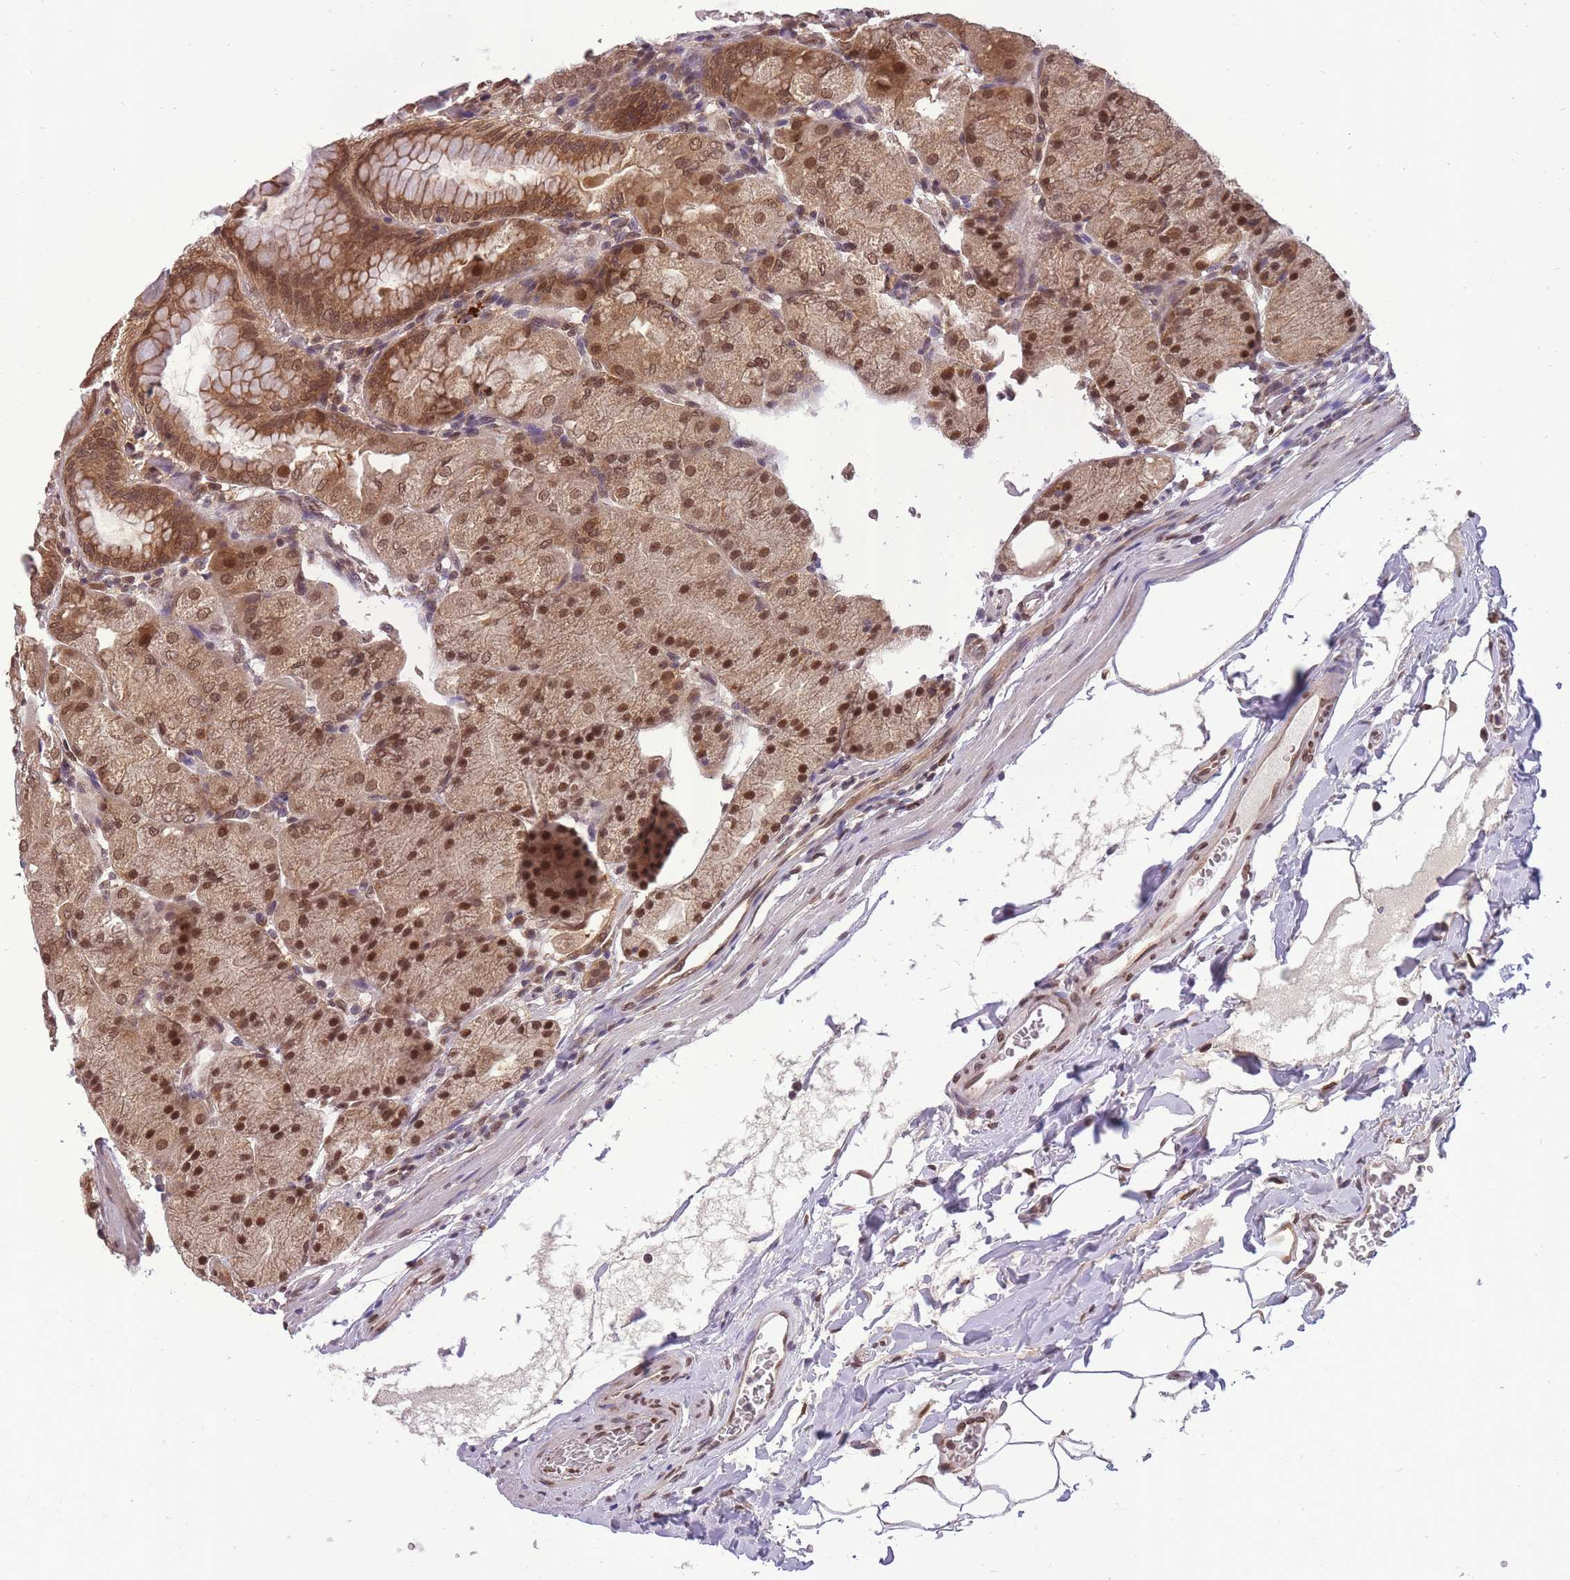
{"staining": {"intensity": "moderate", "quantity": ">75%", "location": "cytoplasmic/membranous,nuclear"}, "tissue": "stomach", "cell_type": "Glandular cells", "image_type": "normal", "snomed": [{"axis": "morphology", "description": "Normal tissue, NOS"}, {"axis": "topography", "description": "Stomach, upper"}, {"axis": "topography", "description": "Stomach, lower"}], "caption": "Brown immunohistochemical staining in benign human stomach shows moderate cytoplasmic/membranous,nuclear staining in approximately >75% of glandular cells. The staining was performed using DAB (3,3'-diaminobenzidine), with brown indicating positive protein expression. Nuclei are stained blue with hematoxylin.", "gene": "CDIP1", "patient": {"sex": "male", "age": 62}}